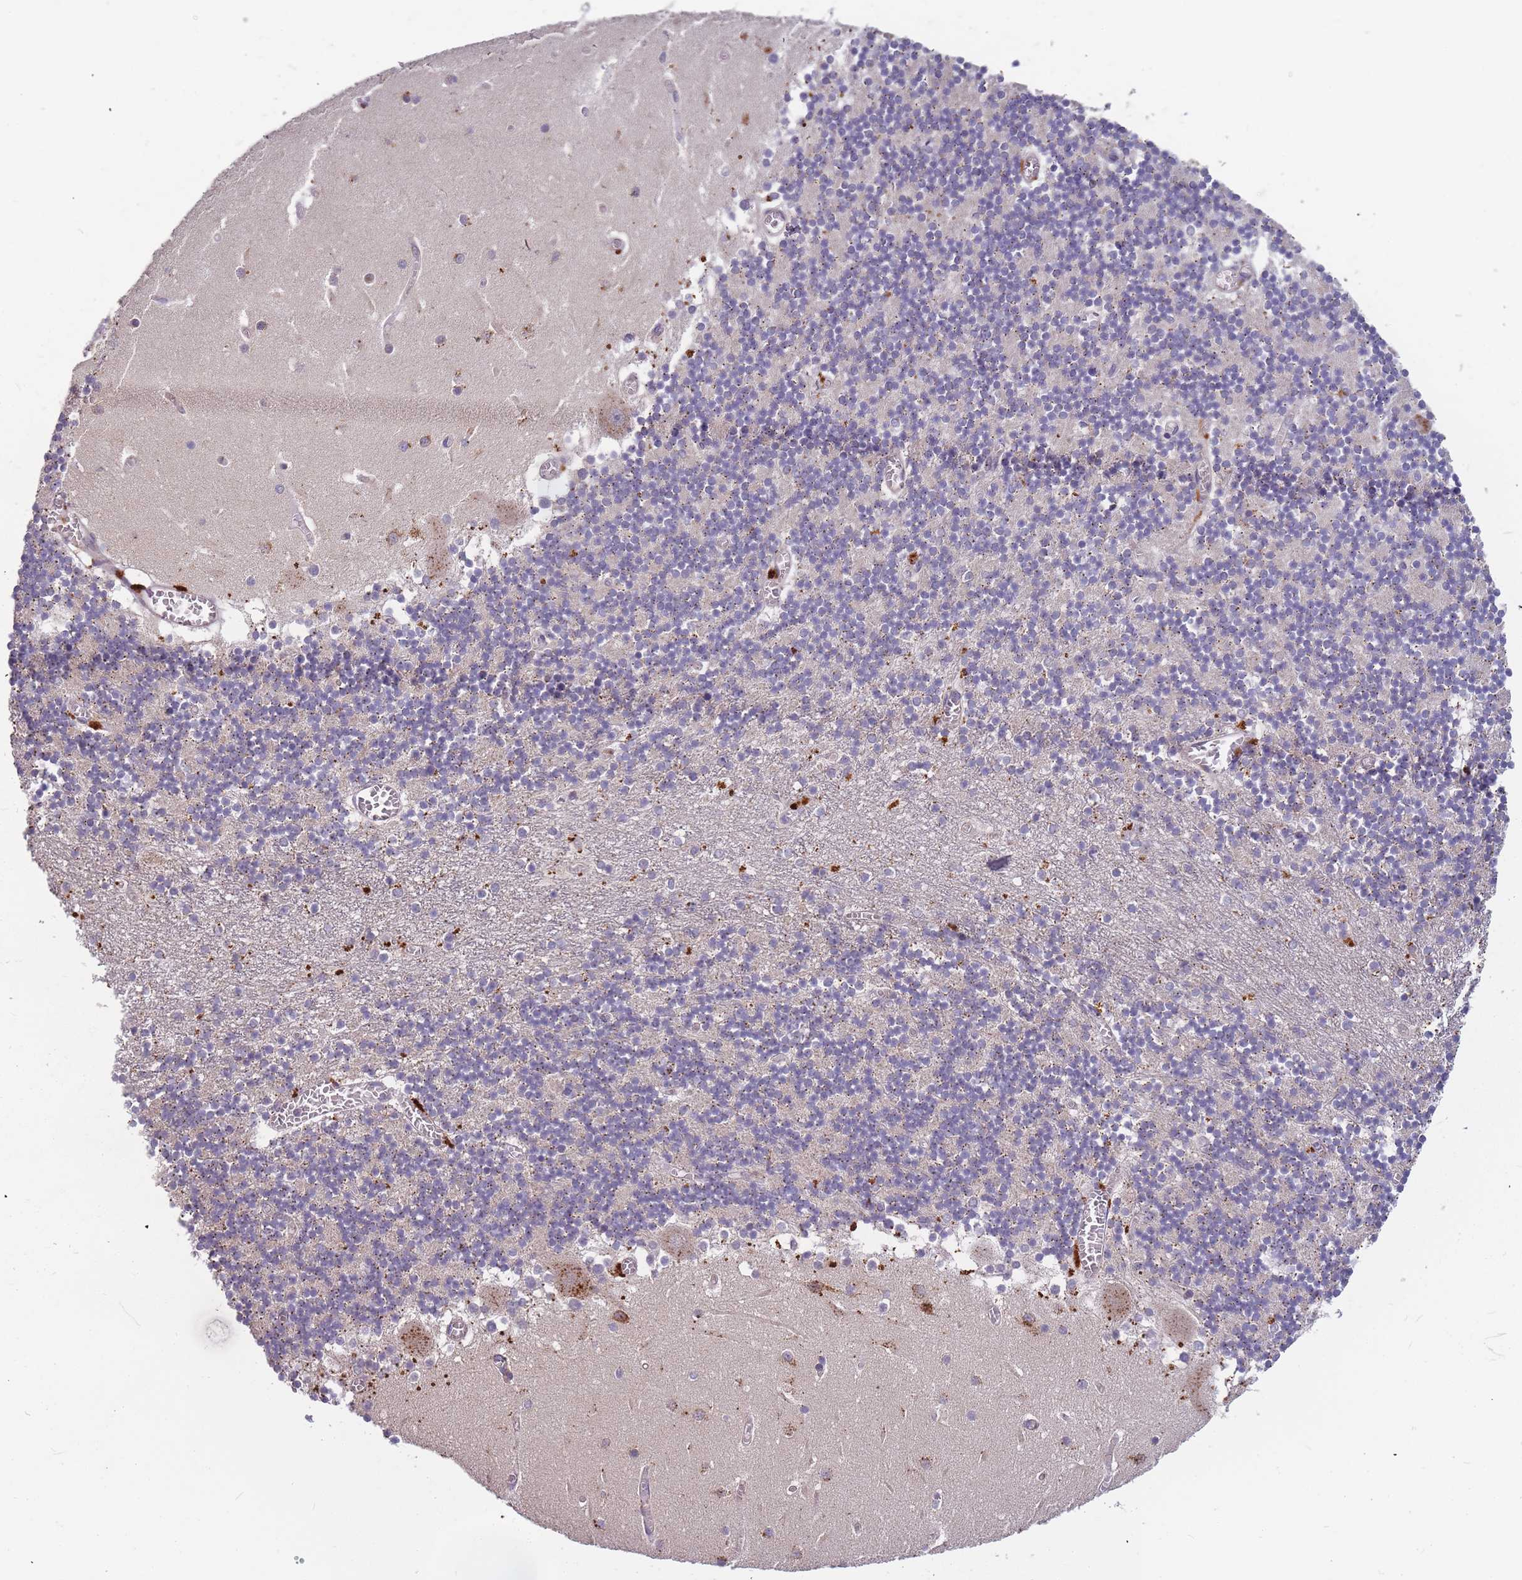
{"staining": {"intensity": "moderate", "quantity": "<25%", "location": "cytoplasmic/membranous"}, "tissue": "cerebellum", "cell_type": "Cells in granular layer", "image_type": "normal", "snomed": [{"axis": "morphology", "description": "Normal tissue, NOS"}, {"axis": "topography", "description": "Cerebellum"}], "caption": "Immunohistochemistry (IHC) of normal cerebellum reveals low levels of moderate cytoplasmic/membranous staining in approximately <25% of cells in granular layer.", "gene": "ATG5", "patient": {"sex": "female", "age": 28}}